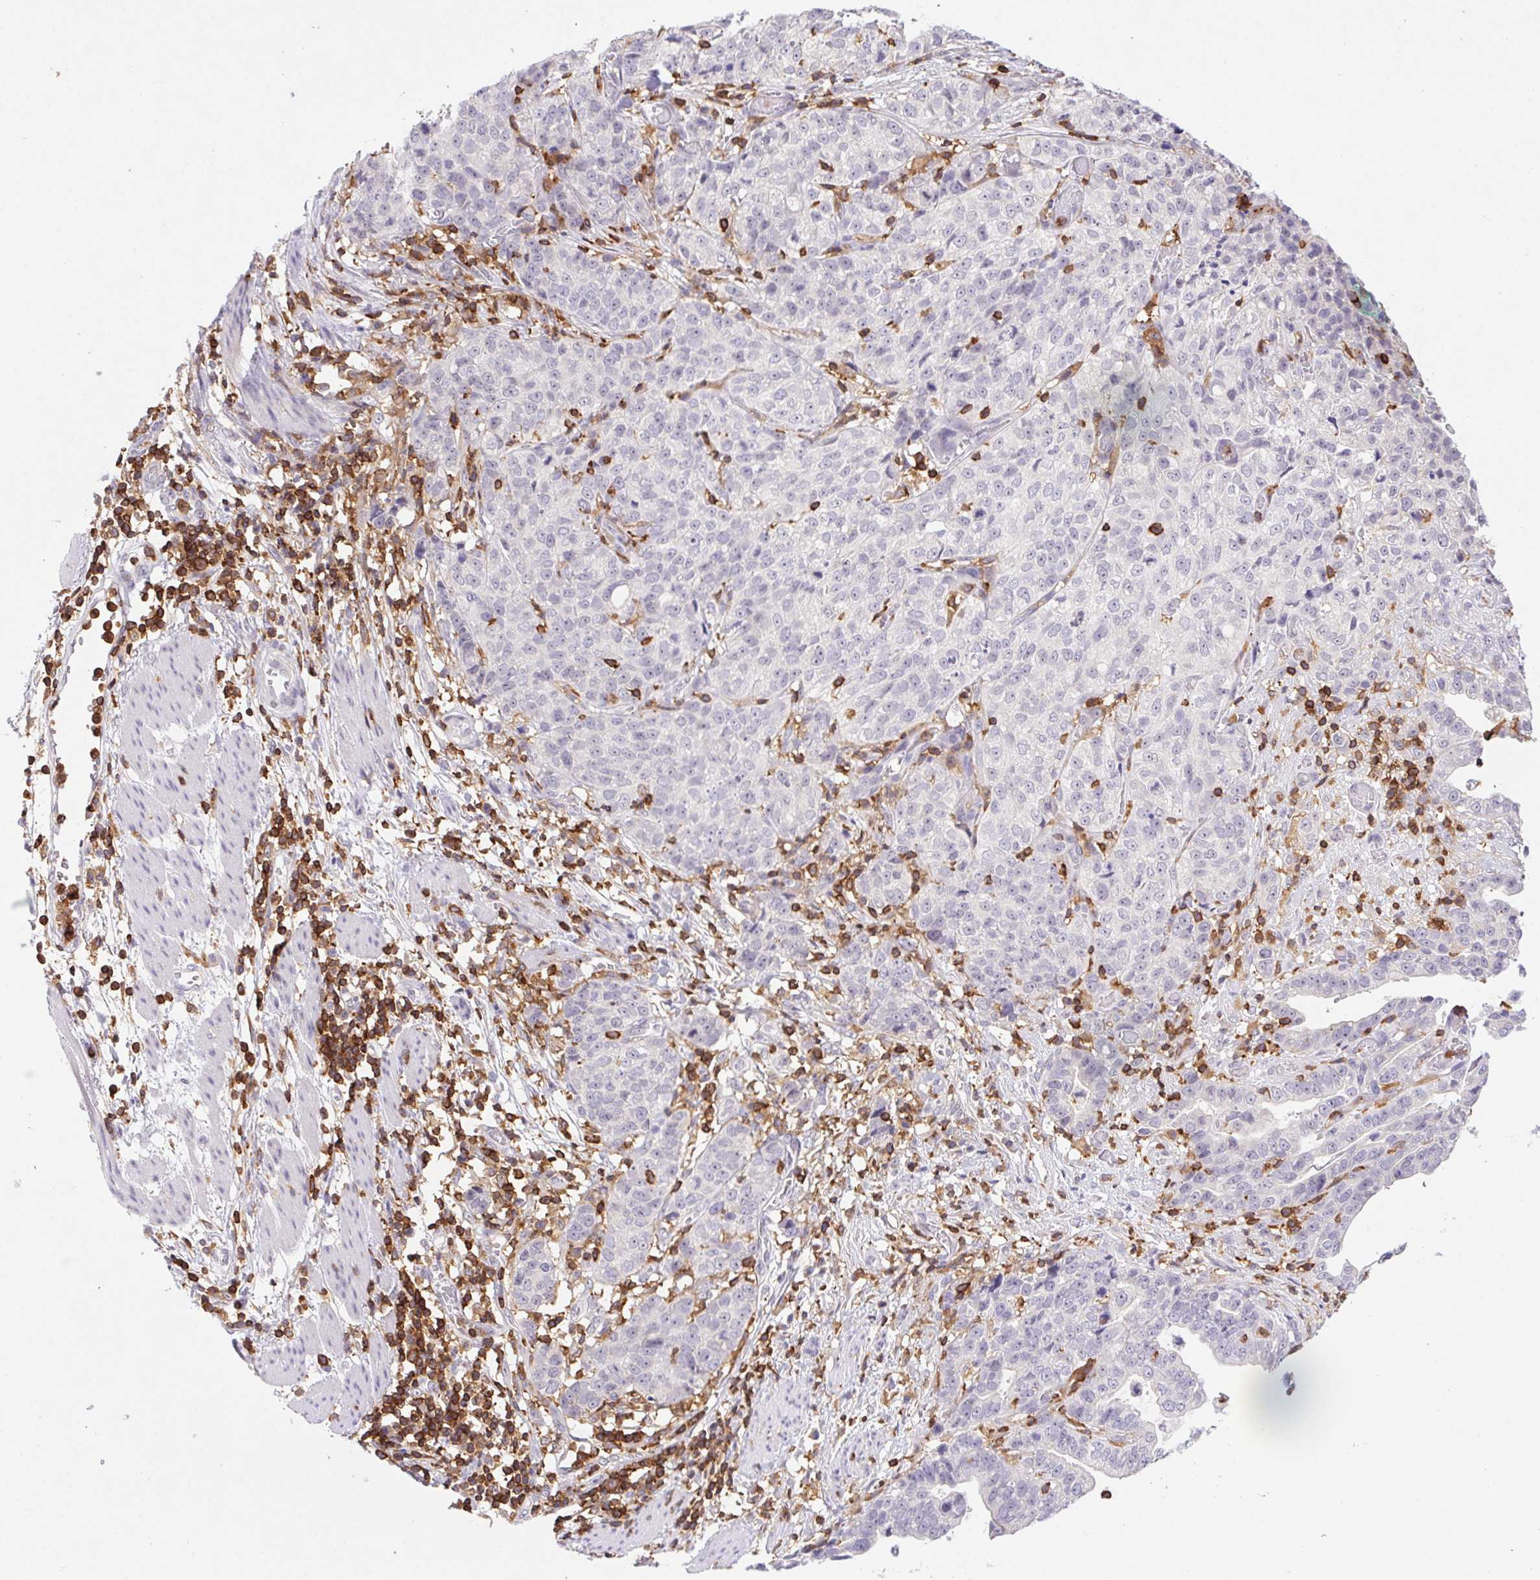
{"staining": {"intensity": "negative", "quantity": "none", "location": "none"}, "tissue": "stomach cancer", "cell_type": "Tumor cells", "image_type": "cancer", "snomed": [{"axis": "morphology", "description": "Adenocarcinoma, NOS"}, {"axis": "topography", "description": "Stomach, upper"}], "caption": "Tumor cells show no significant staining in stomach adenocarcinoma.", "gene": "APBB1IP", "patient": {"sex": "female", "age": 67}}